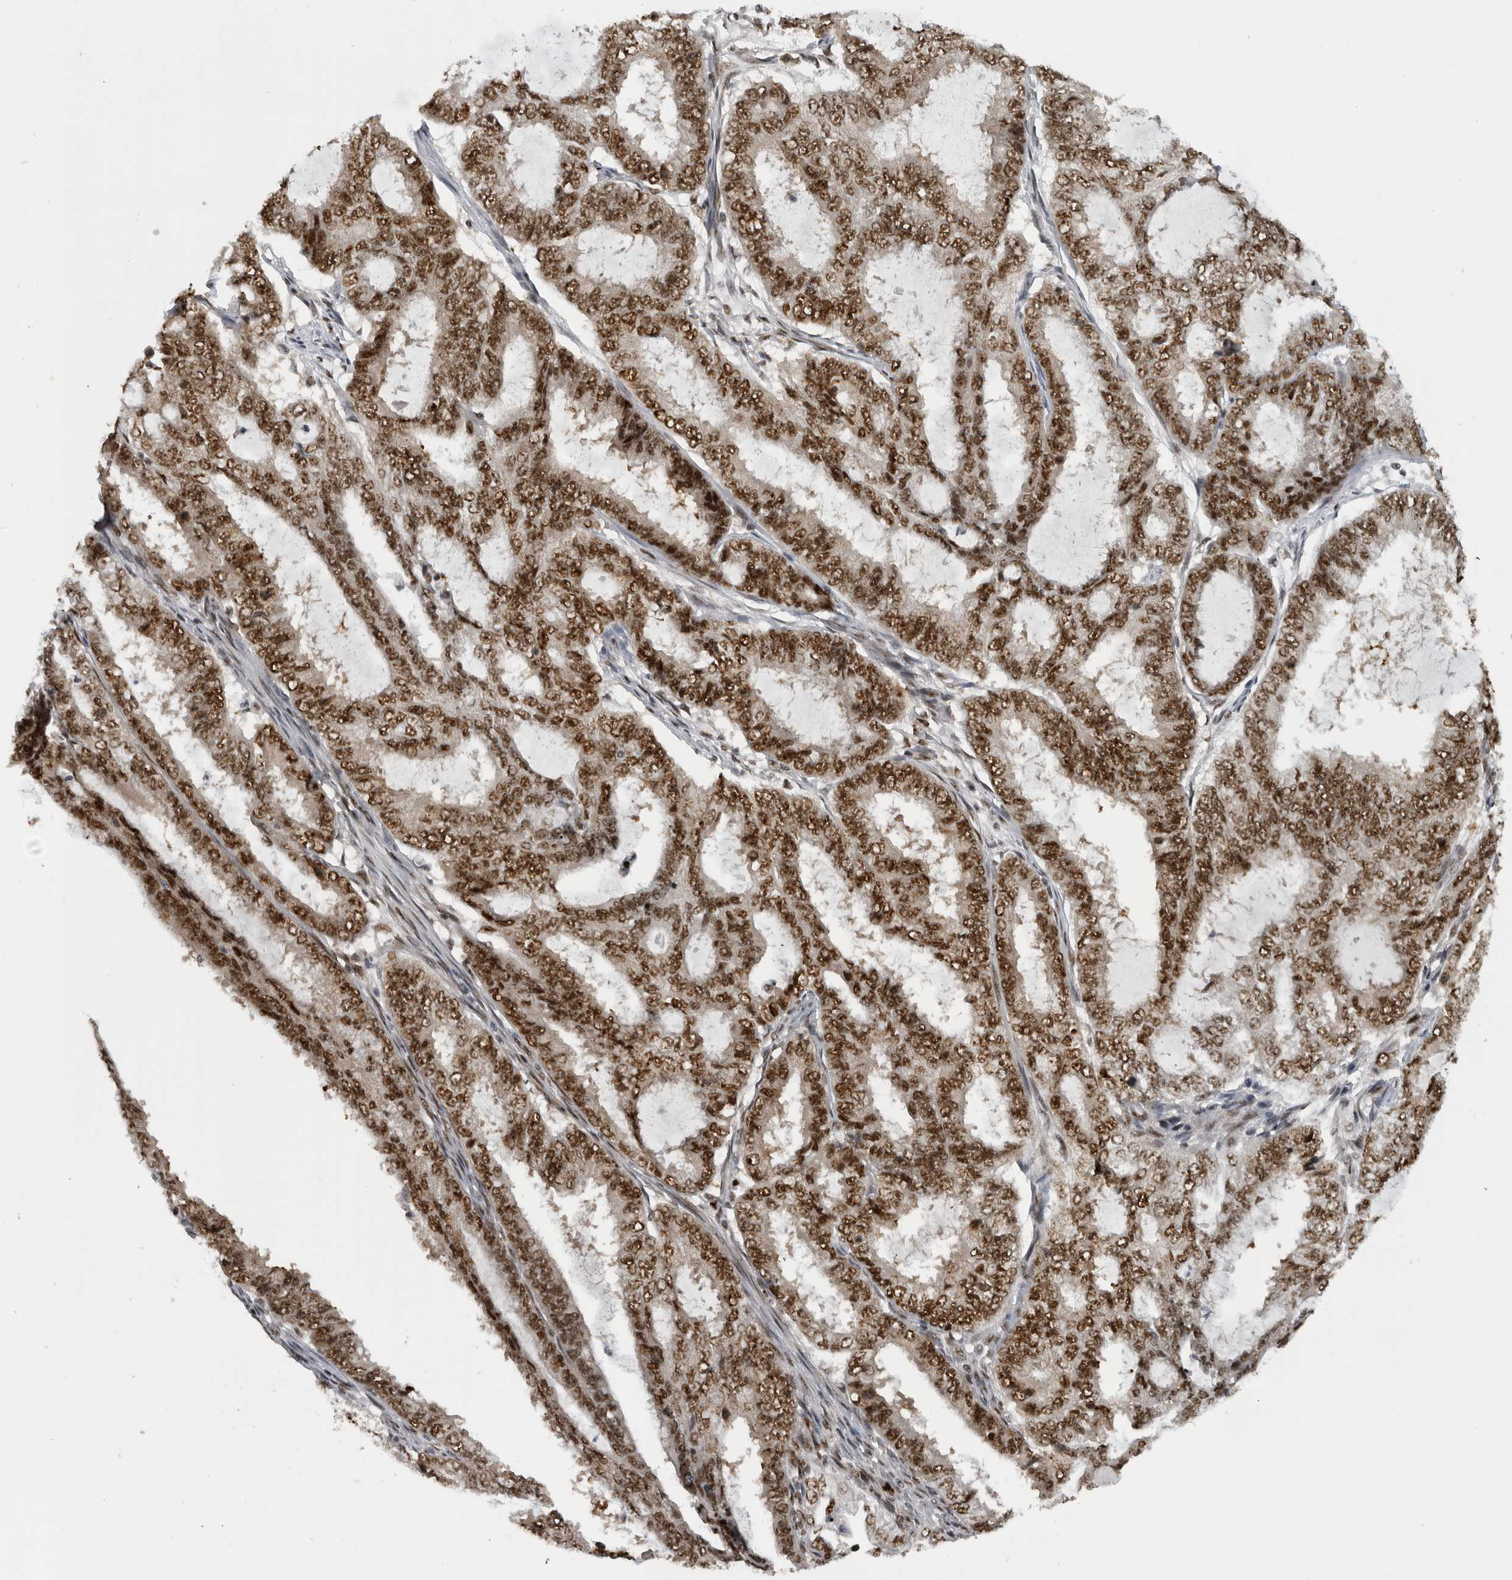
{"staining": {"intensity": "moderate", "quantity": ">75%", "location": "nuclear"}, "tissue": "endometrial cancer", "cell_type": "Tumor cells", "image_type": "cancer", "snomed": [{"axis": "morphology", "description": "Adenocarcinoma, NOS"}, {"axis": "topography", "description": "Endometrium"}], "caption": "Tumor cells display medium levels of moderate nuclear expression in about >75% of cells in human endometrial cancer.", "gene": "ZSCAN2", "patient": {"sex": "female", "age": 51}}